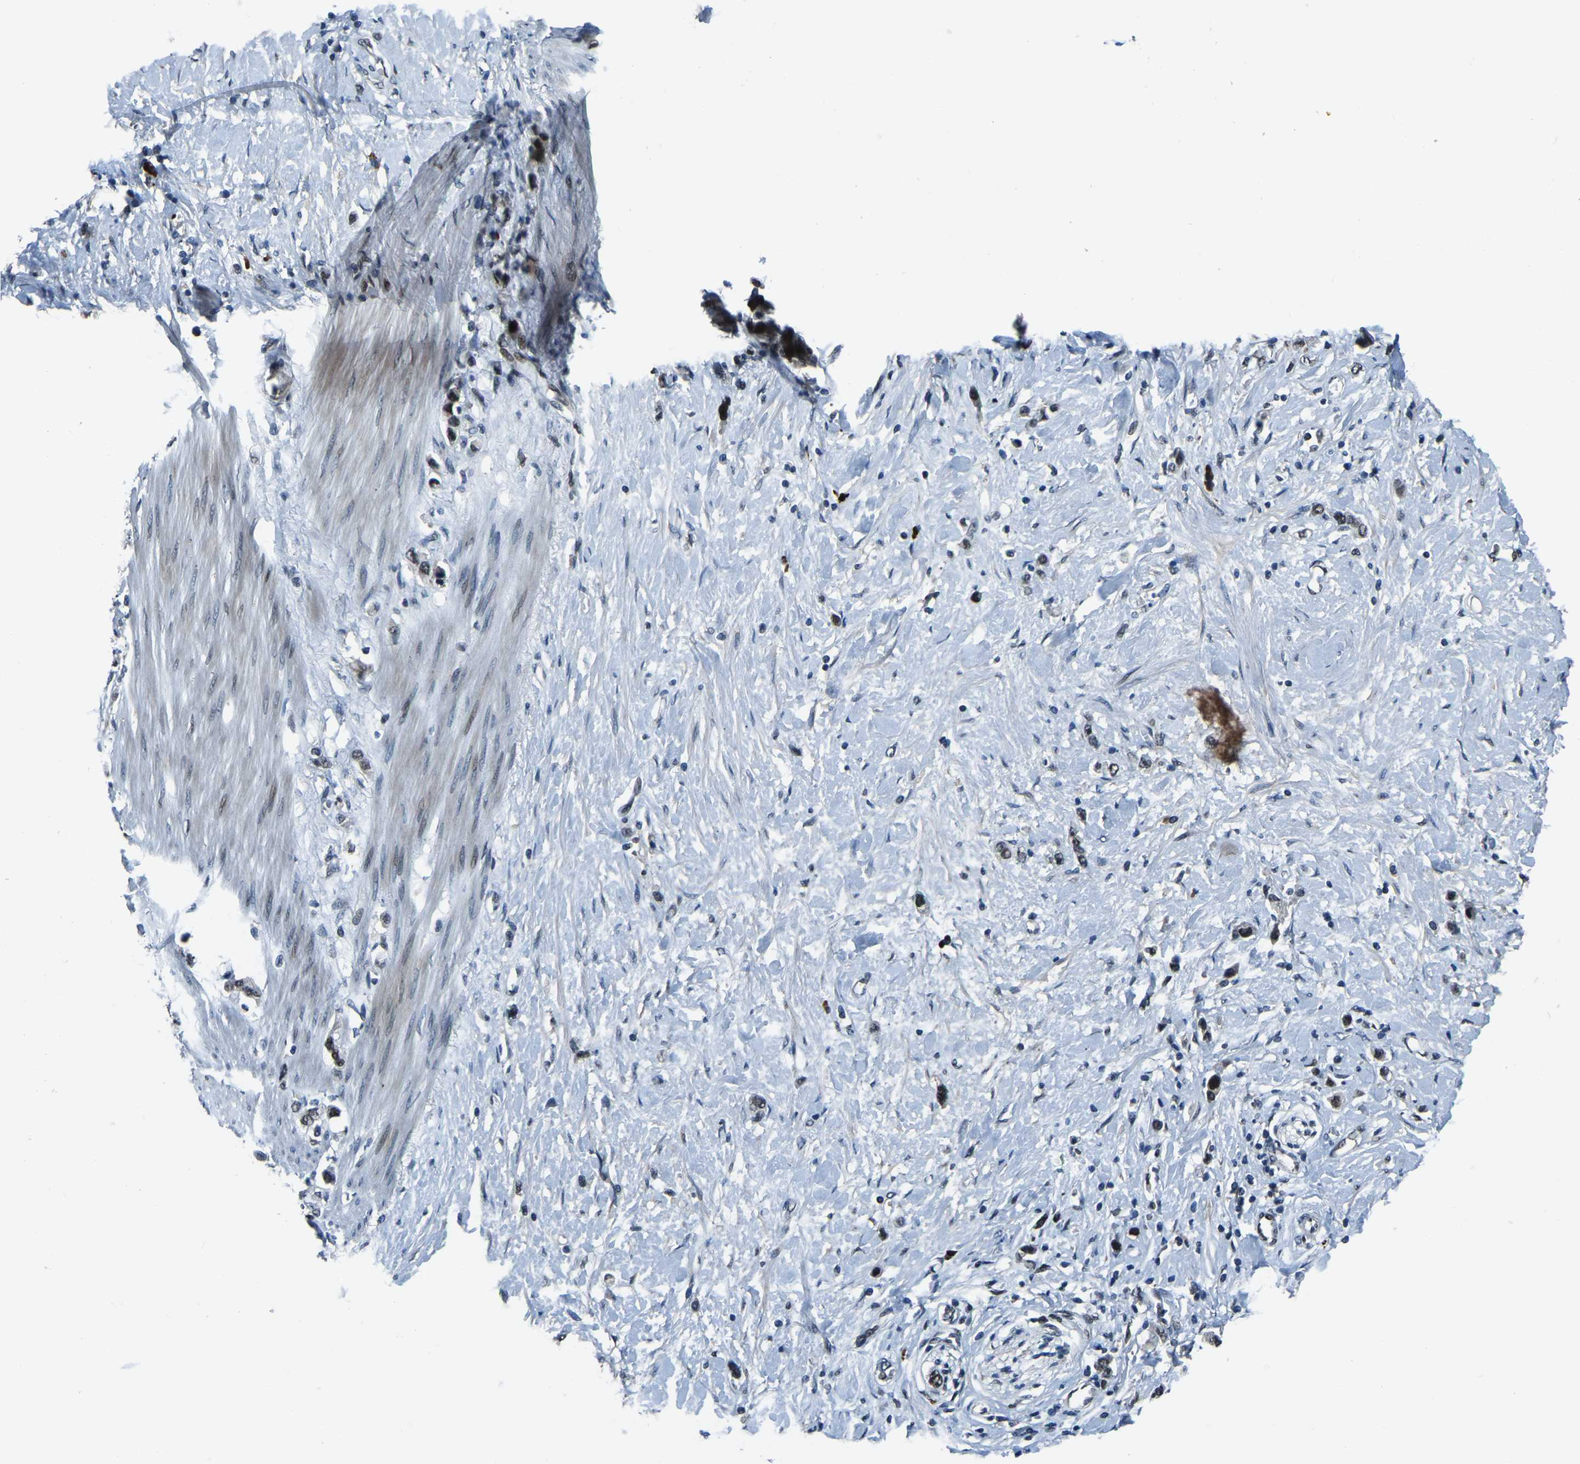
{"staining": {"intensity": "moderate", "quantity": ">75%", "location": "nuclear"}, "tissue": "stomach cancer", "cell_type": "Tumor cells", "image_type": "cancer", "snomed": [{"axis": "morphology", "description": "Adenocarcinoma, NOS"}, {"axis": "topography", "description": "Stomach"}], "caption": "The image shows immunohistochemical staining of stomach adenocarcinoma. There is moderate nuclear expression is appreciated in approximately >75% of tumor cells.", "gene": "ING2", "patient": {"sex": "female", "age": 65}}